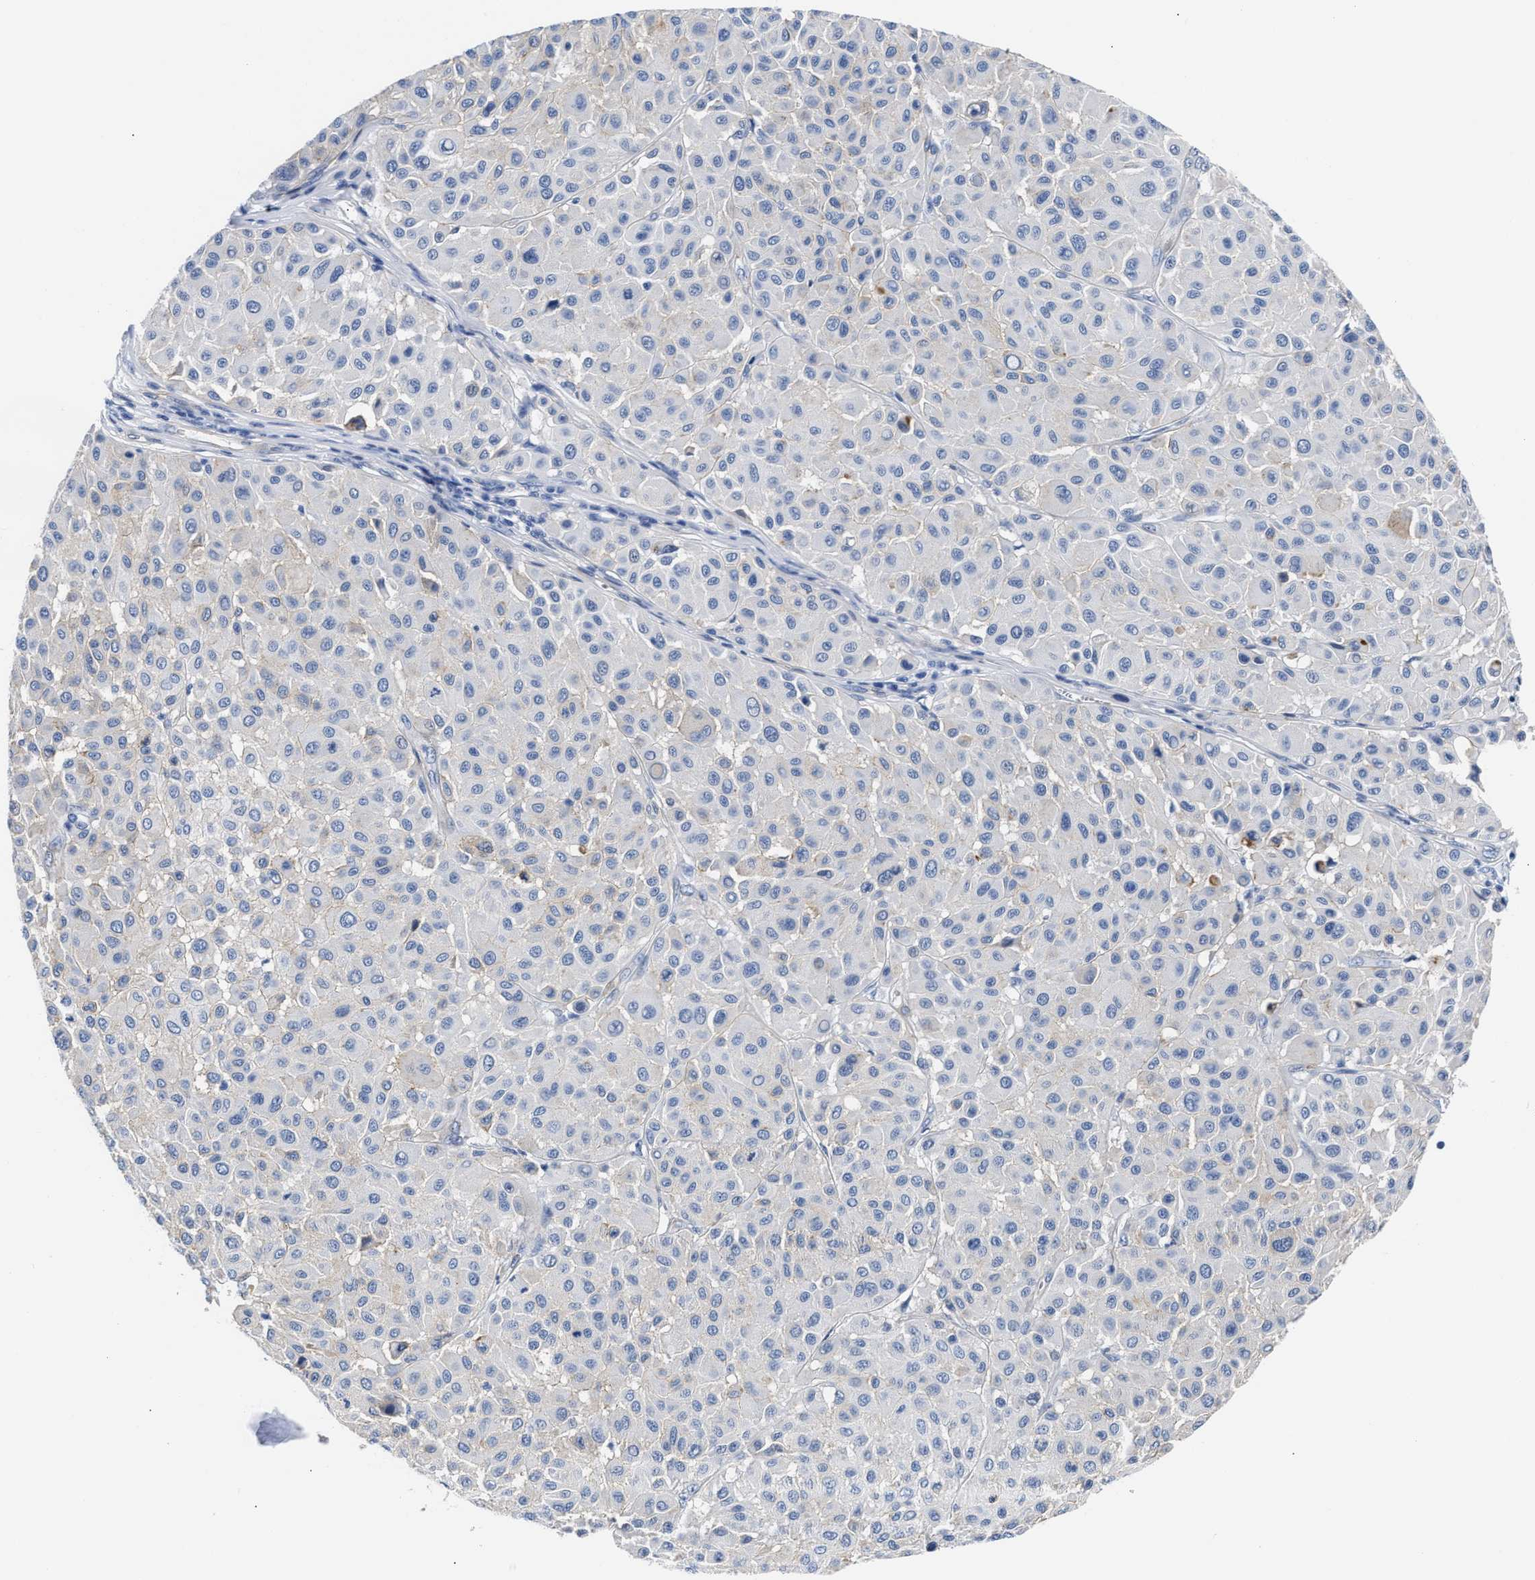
{"staining": {"intensity": "negative", "quantity": "none", "location": "none"}, "tissue": "melanoma", "cell_type": "Tumor cells", "image_type": "cancer", "snomed": [{"axis": "morphology", "description": "Malignant melanoma, Metastatic site"}, {"axis": "topography", "description": "Soft tissue"}], "caption": "An IHC micrograph of malignant melanoma (metastatic site) is shown. There is no staining in tumor cells of malignant melanoma (metastatic site).", "gene": "TRIM29", "patient": {"sex": "male", "age": 41}}